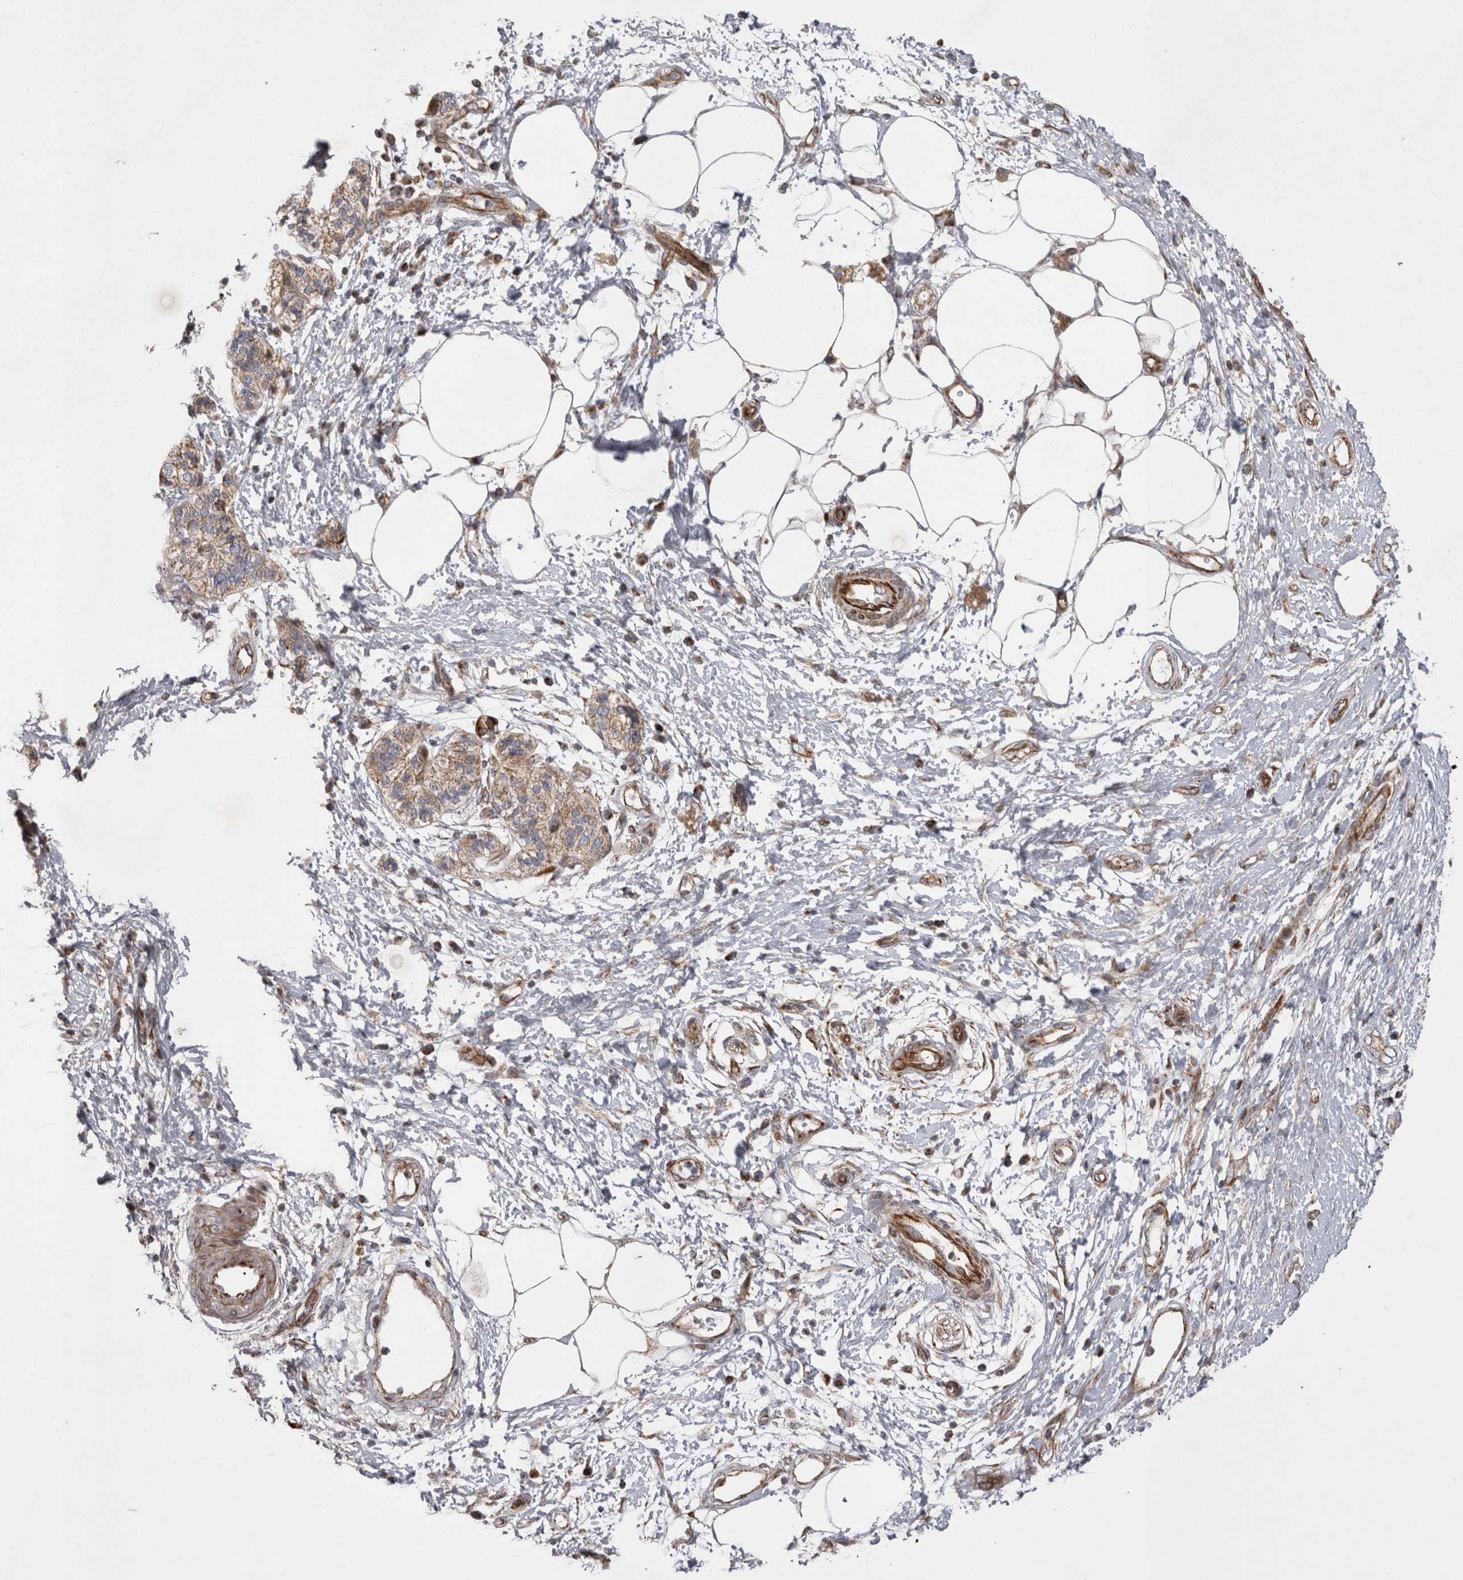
{"staining": {"intensity": "moderate", "quantity": ">75%", "location": "cytoplasmic/membranous"}, "tissue": "pancreatic cancer", "cell_type": "Tumor cells", "image_type": "cancer", "snomed": [{"axis": "morphology", "description": "Adenocarcinoma, NOS"}, {"axis": "topography", "description": "Pancreas"}], "caption": "Immunohistochemistry image of neoplastic tissue: adenocarcinoma (pancreatic) stained using immunohistochemistry displays medium levels of moderate protein expression localized specifically in the cytoplasmic/membranous of tumor cells, appearing as a cytoplasmic/membranous brown color.", "gene": "TSPOAP1", "patient": {"sex": "female", "age": 78}}